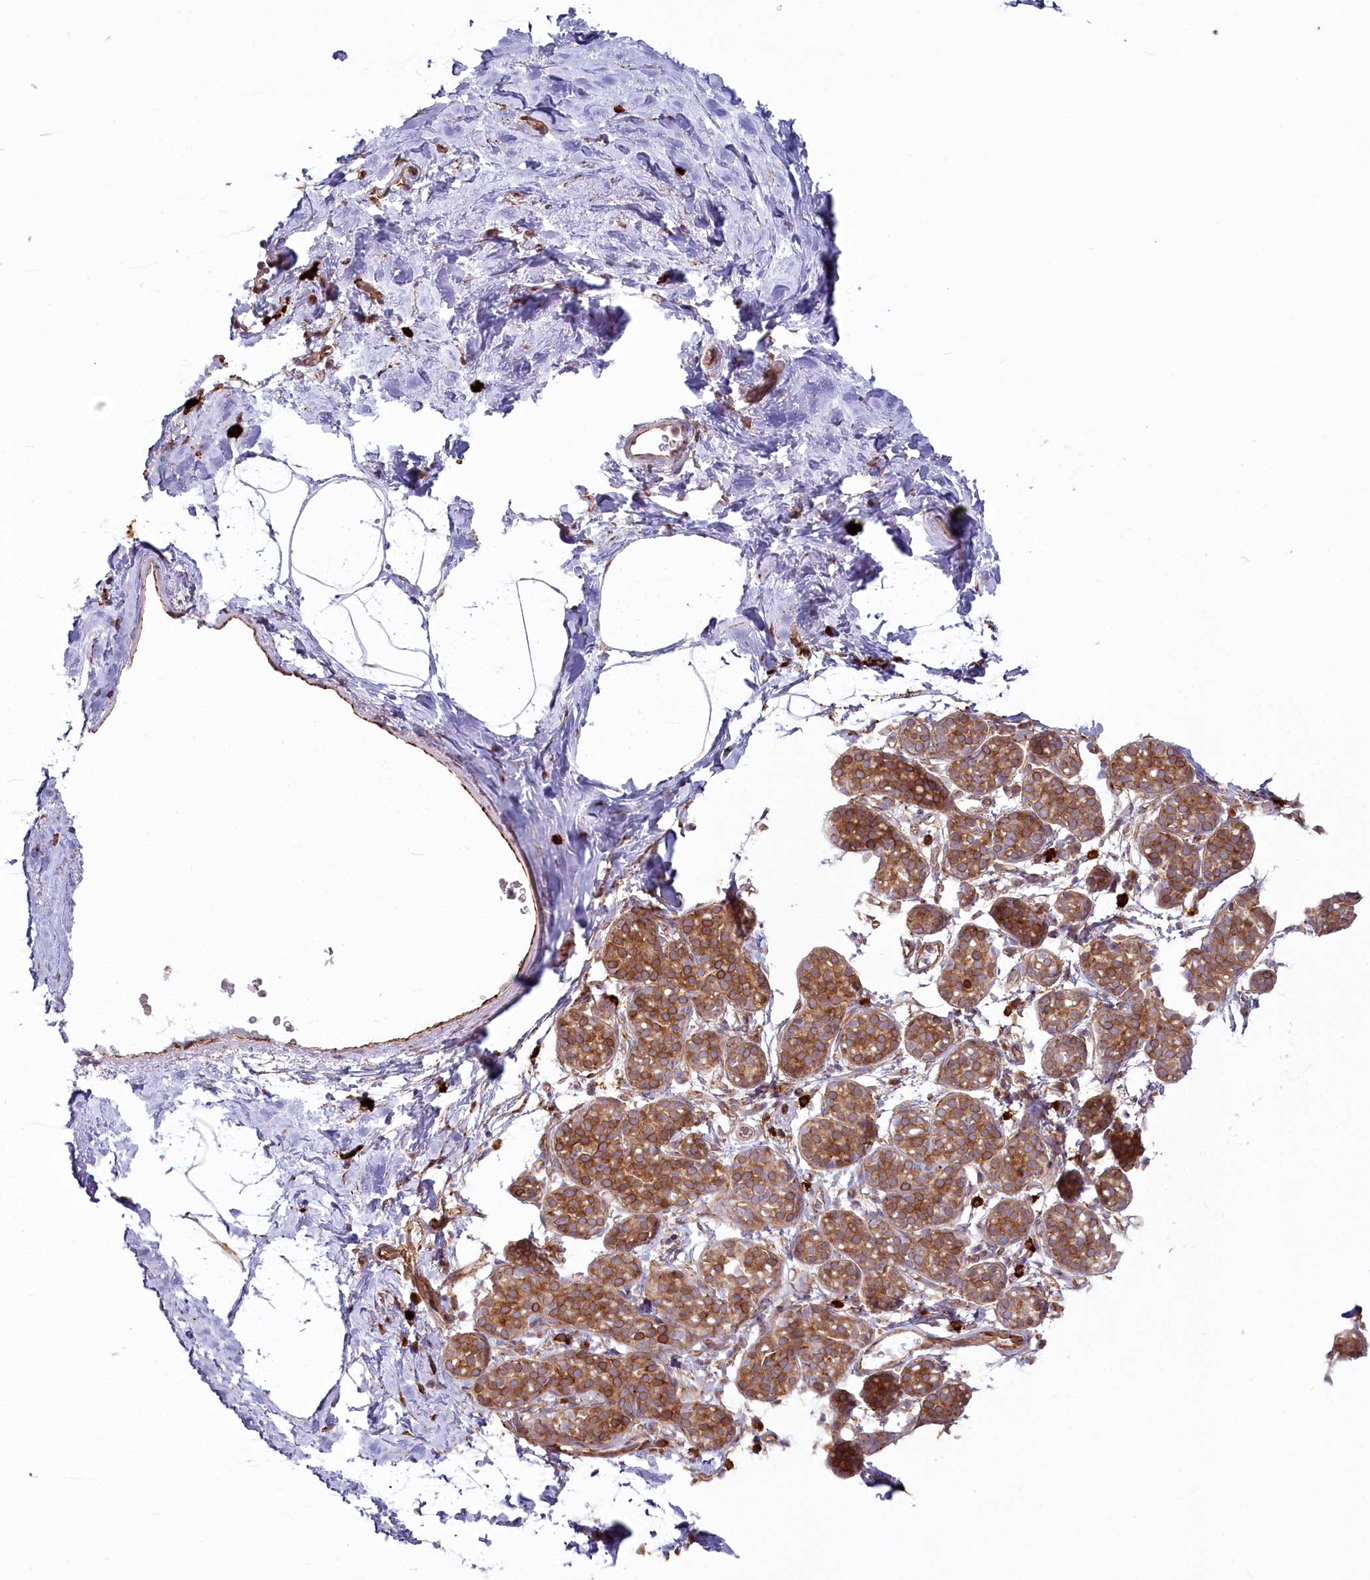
{"staining": {"intensity": "negative", "quantity": "none", "location": "none"}, "tissue": "breast", "cell_type": "Adipocytes", "image_type": "normal", "snomed": [{"axis": "morphology", "description": "Normal tissue, NOS"}, {"axis": "topography", "description": "Breast"}], "caption": "Immunohistochemistry image of normal breast: human breast stained with DAB (3,3'-diaminobenzidine) displays no significant protein positivity in adipocytes.", "gene": "HARS2", "patient": {"sex": "female", "age": 62}}